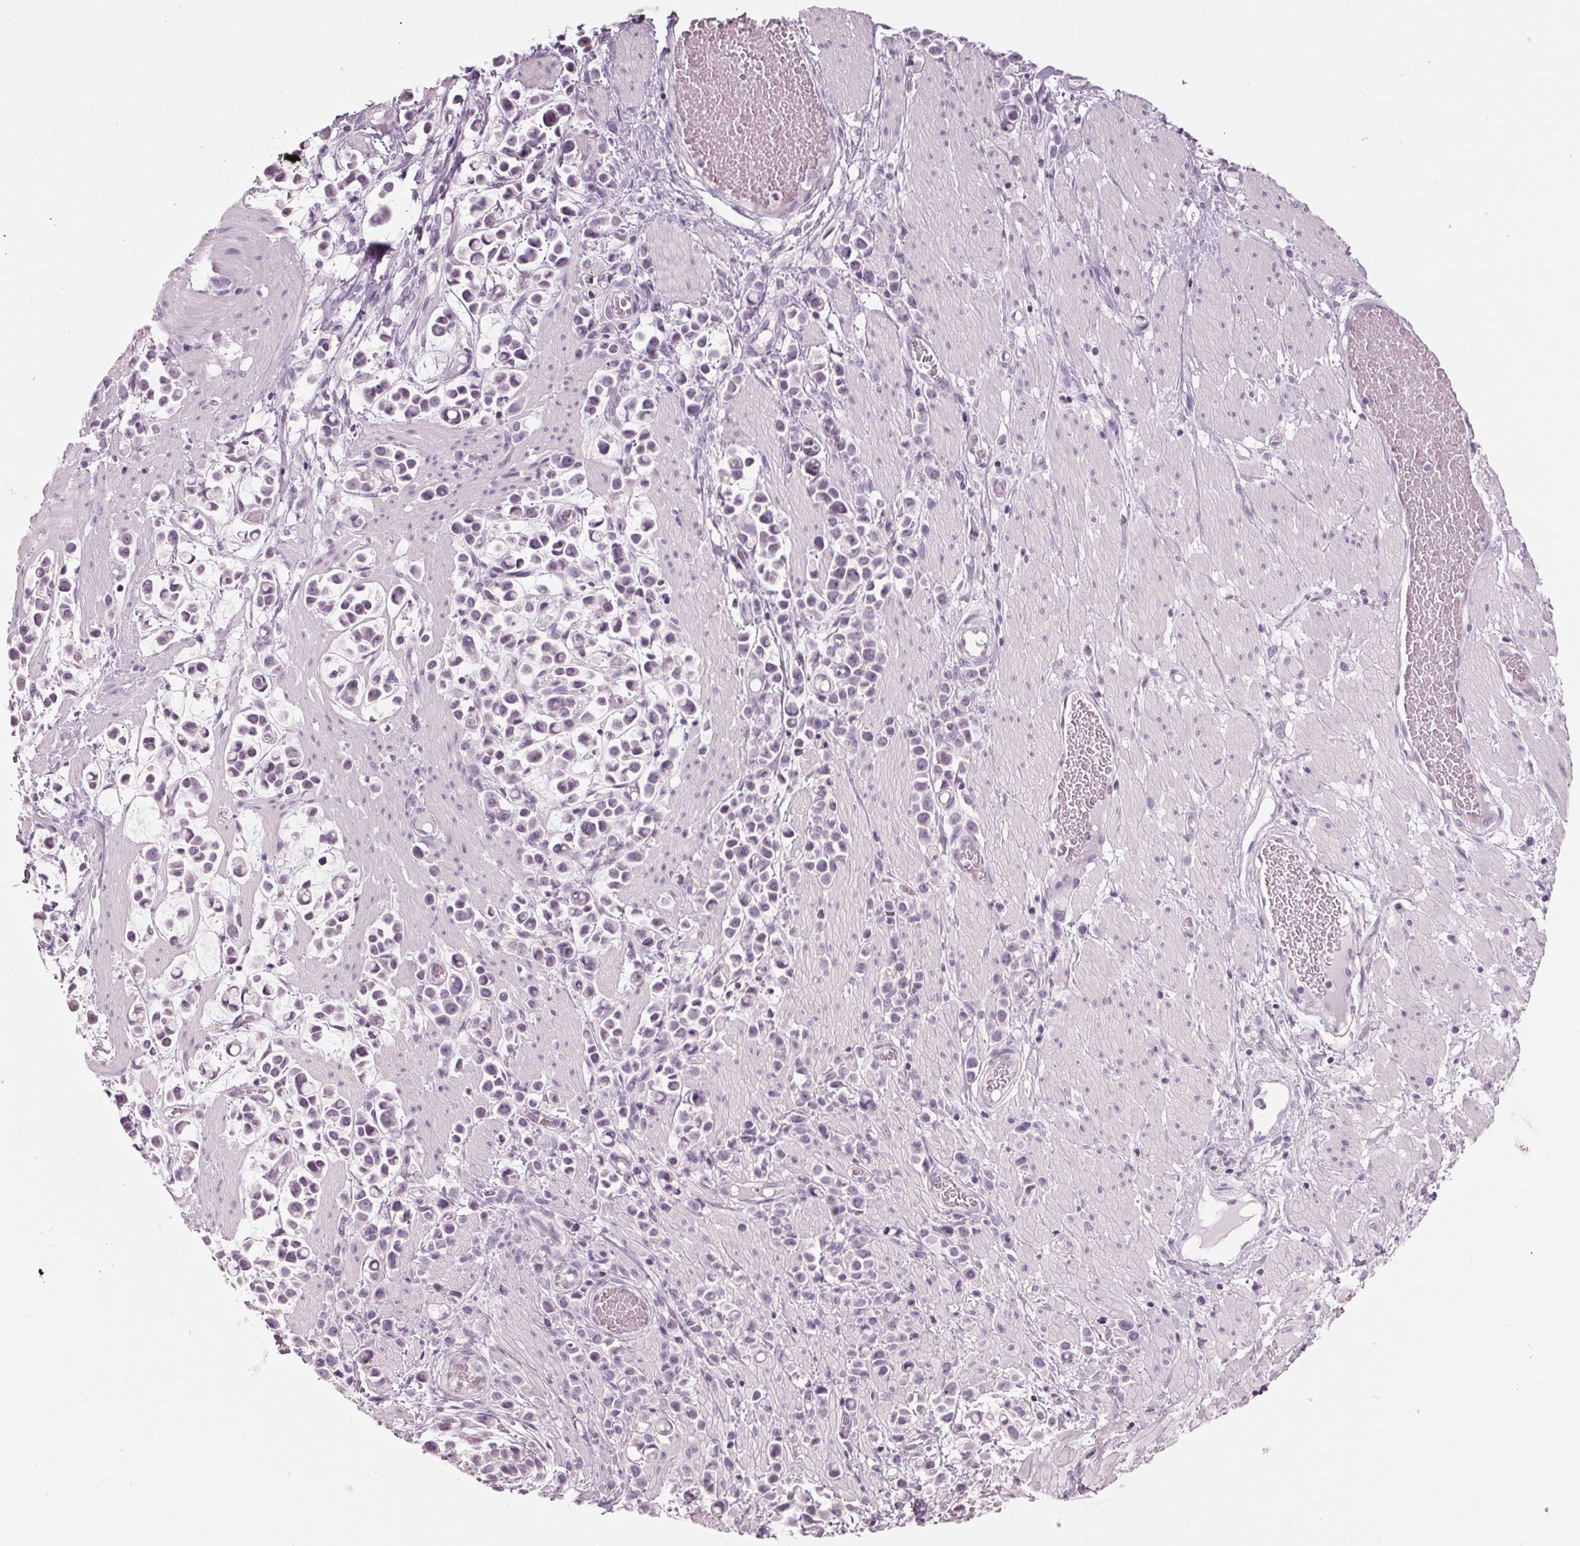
{"staining": {"intensity": "negative", "quantity": "none", "location": "none"}, "tissue": "stomach cancer", "cell_type": "Tumor cells", "image_type": "cancer", "snomed": [{"axis": "morphology", "description": "Adenocarcinoma, NOS"}, {"axis": "topography", "description": "Stomach"}], "caption": "A high-resolution histopathology image shows immunohistochemistry (IHC) staining of adenocarcinoma (stomach), which demonstrates no significant expression in tumor cells.", "gene": "TNNC2", "patient": {"sex": "male", "age": 82}}